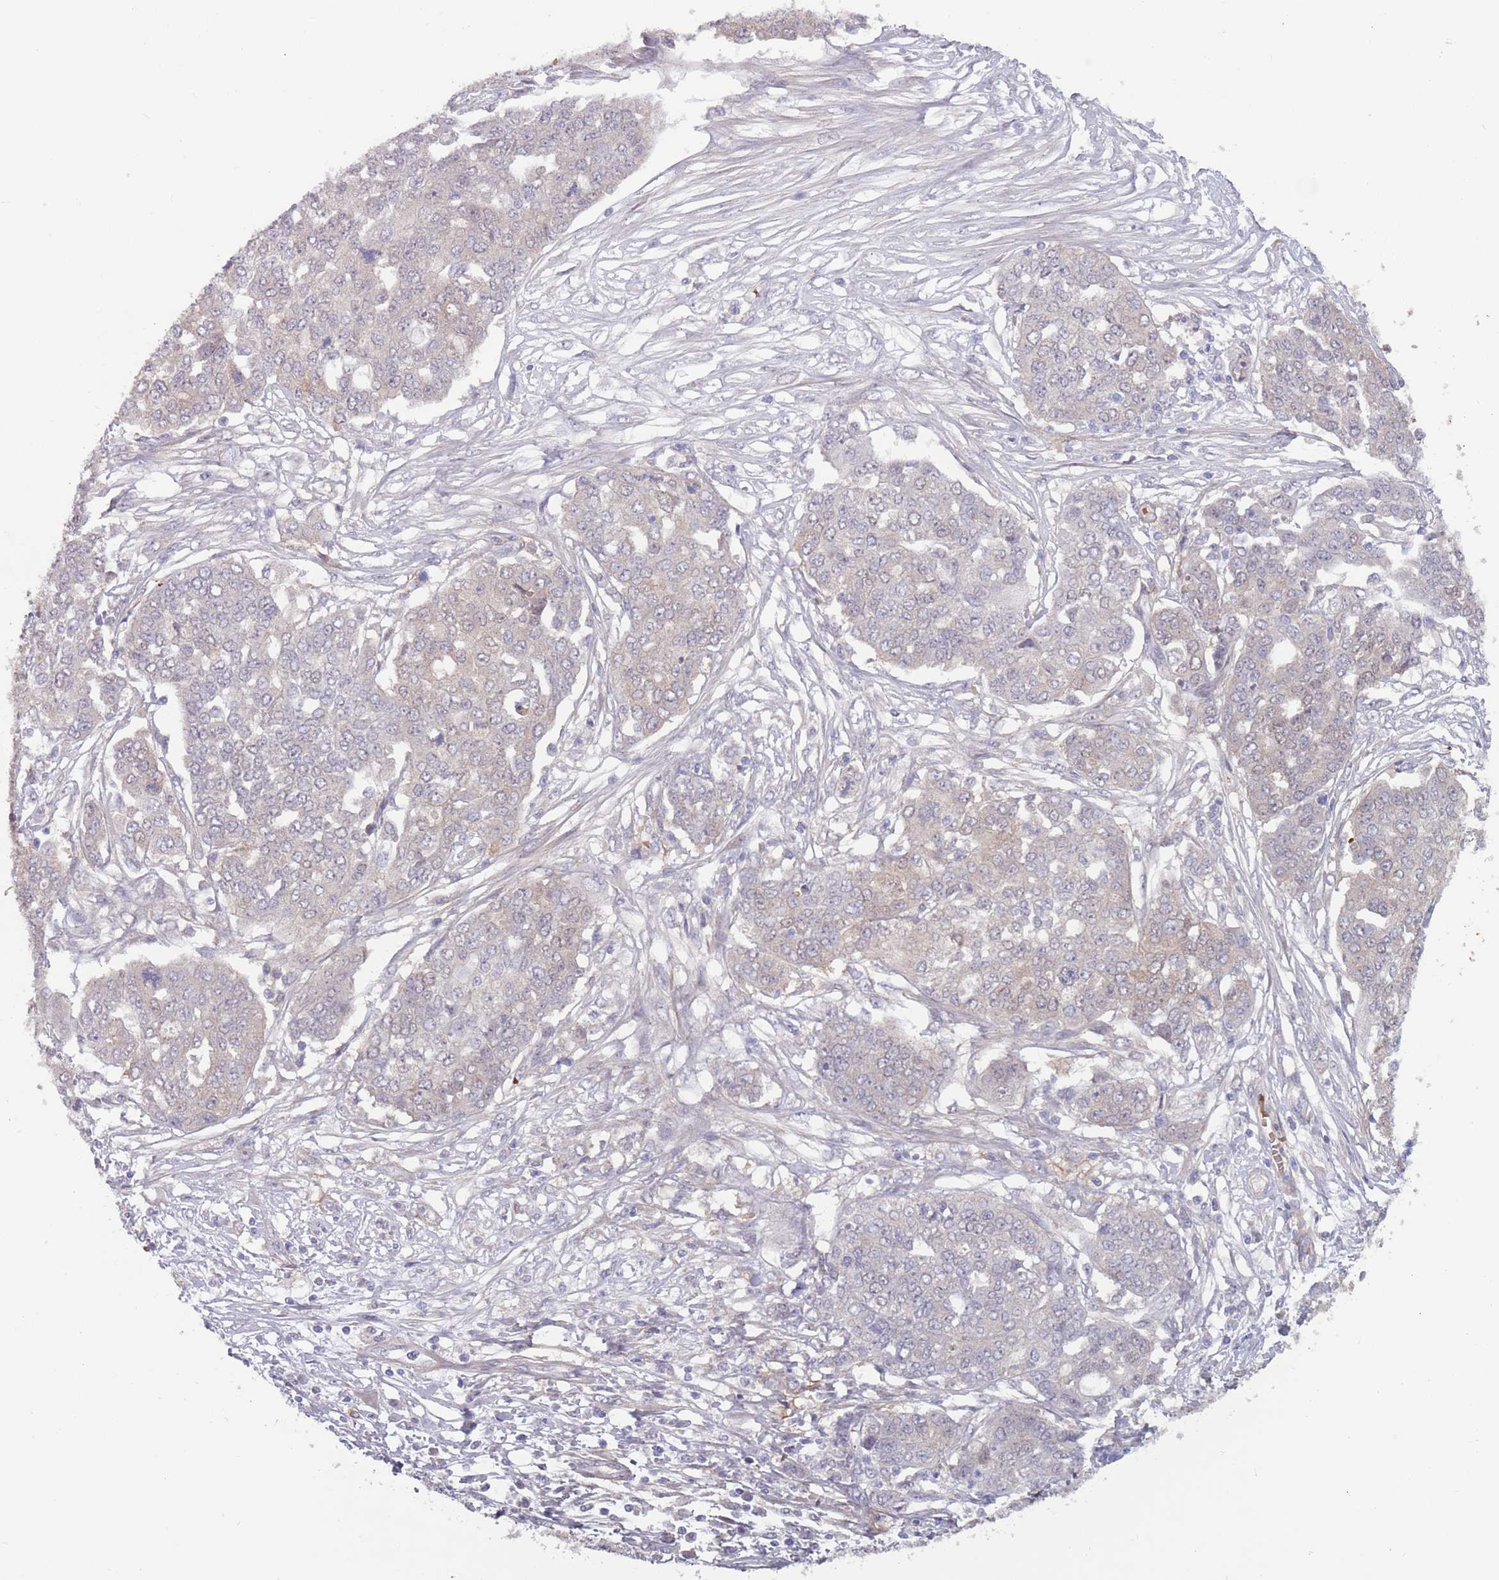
{"staining": {"intensity": "negative", "quantity": "none", "location": "none"}, "tissue": "ovarian cancer", "cell_type": "Tumor cells", "image_type": "cancer", "snomed": [{"axis": "morphology", "description": "Cystadenocarcinoma, serous, NOS"}, {"axis": "topography", "description": "Soft tissue"}, {"axis": "topography", "description": "Ovary"}], "caption": "Protein analysis of ovarian serous cystadenocarcinoma shows no significant positivity in tumor cells.", "gene": "CLNS1A", "patient": {"sex": "female", "age": 57}}